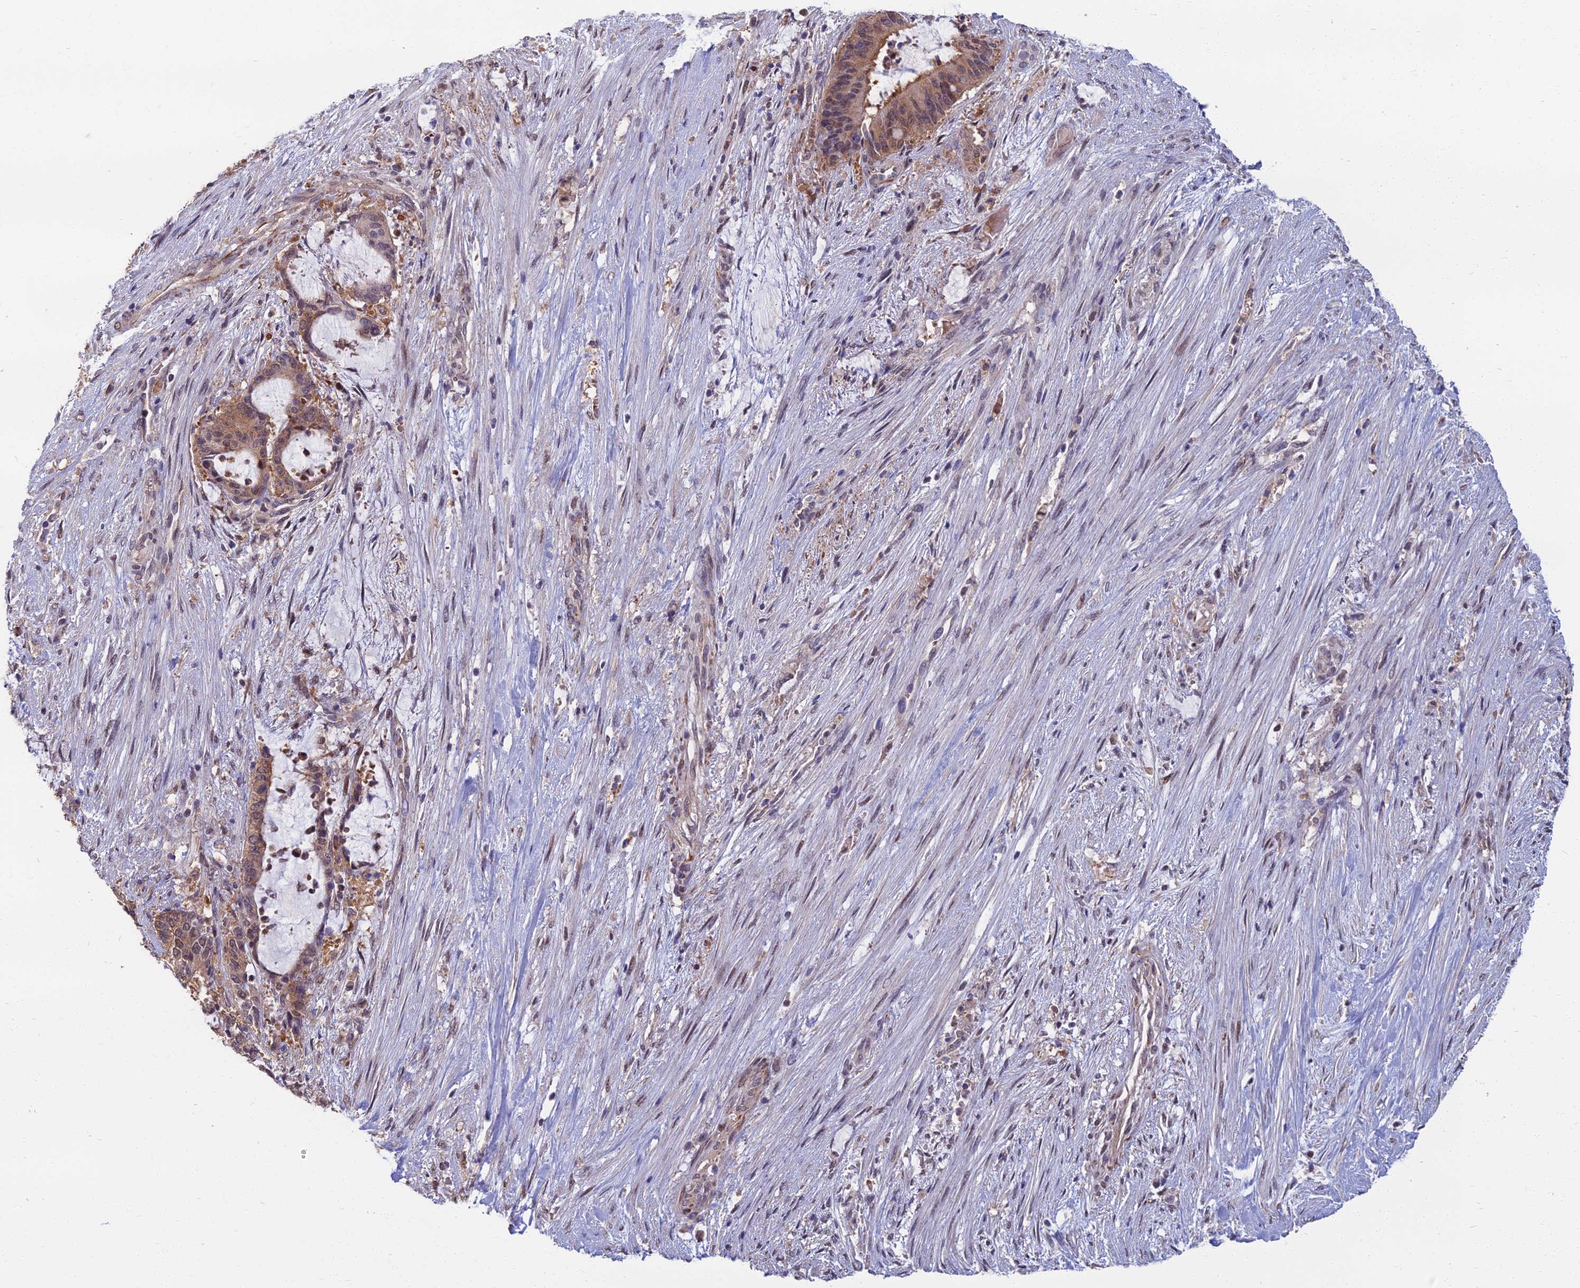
{"staining": {"intensity": "moderate", "quantity": "<25%", "location": "cytoplasmic/membranous,nuclear"}, "tissue": "liver cancer", "cell_type": "Tumor cells", "image_type": "cancer", "snomed": [{"axis": "morphology", "description": "Normal tissue, NOS"}, {"axis": "morphology", "description": "Cholangiocarcinoma"}, {"axis": "topography", "description": "Liver"}, {"axis": "topography", "description": "Peripheral nerve tissue"}], "caption": "Liver cancer (cholangiocarcinoma) tissue exhibits moderate cytoplasmic/membranous and nuclear expression in approximately <25% of tumor cells, visualized by immunohistochemistry.", "gene": "NR4A3", "patient": {"sex": "female", "age": 73}}